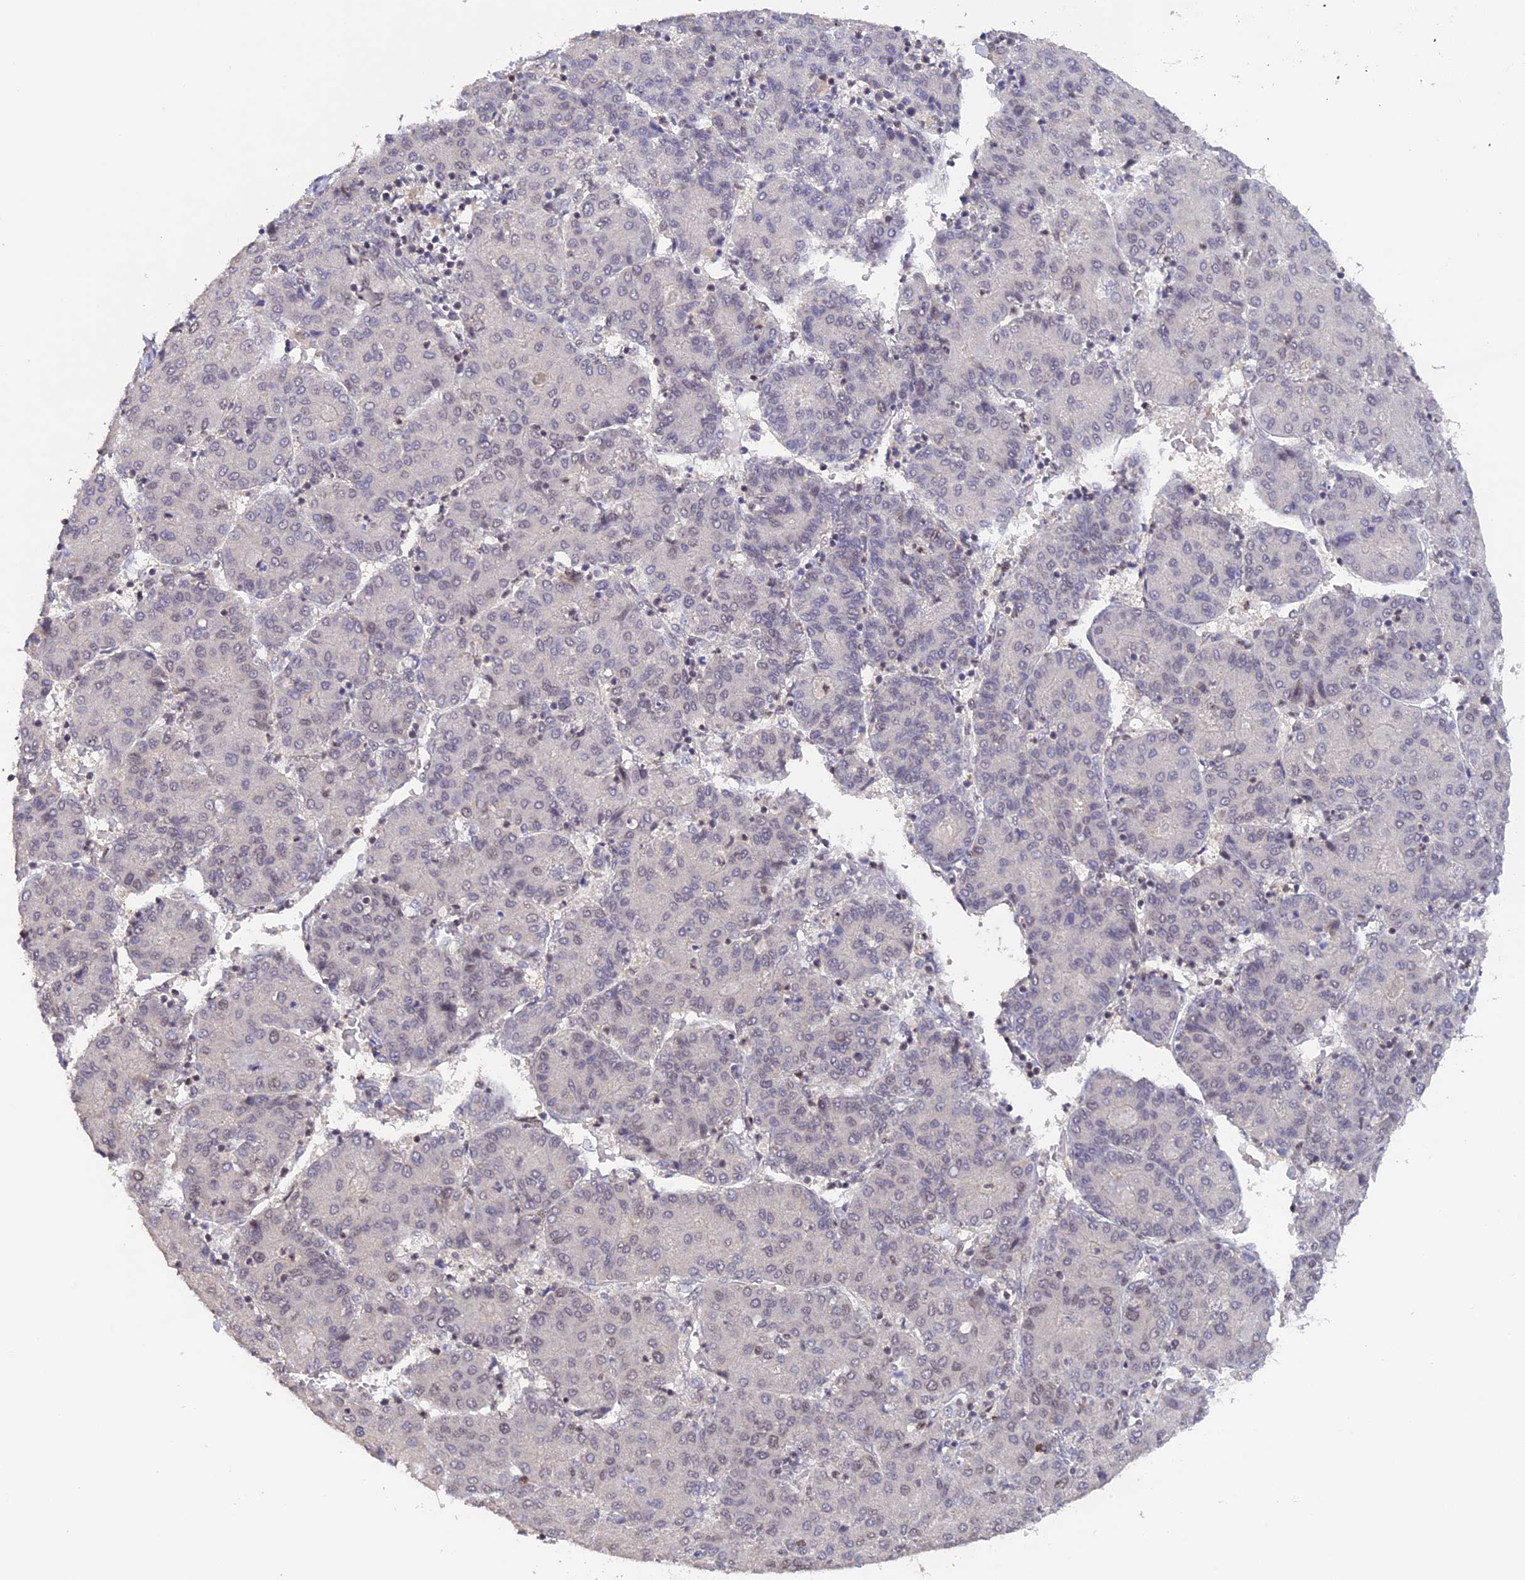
{"staining": {"intensity": "weak", "quantity": "<25%", "location": "nuclear"}, "tissue": "liver cancer", "cell_type": "Tumor cells", "image_type": "cancer", "snomed": [{"axis": "morphology", "description": "Carcinoma, Hepatocellular, NOS"}, {"axis": "topography", "description": "Liver"}], "caption": "A high-resolution photomicrograph shows immunohistochemistry staining of liver cancer (hepatocellular carcinoma), which exhibits no significant staining in tumor cells.", "gene": "RFC5", "patient": {"sex": "male", "age": 65}}